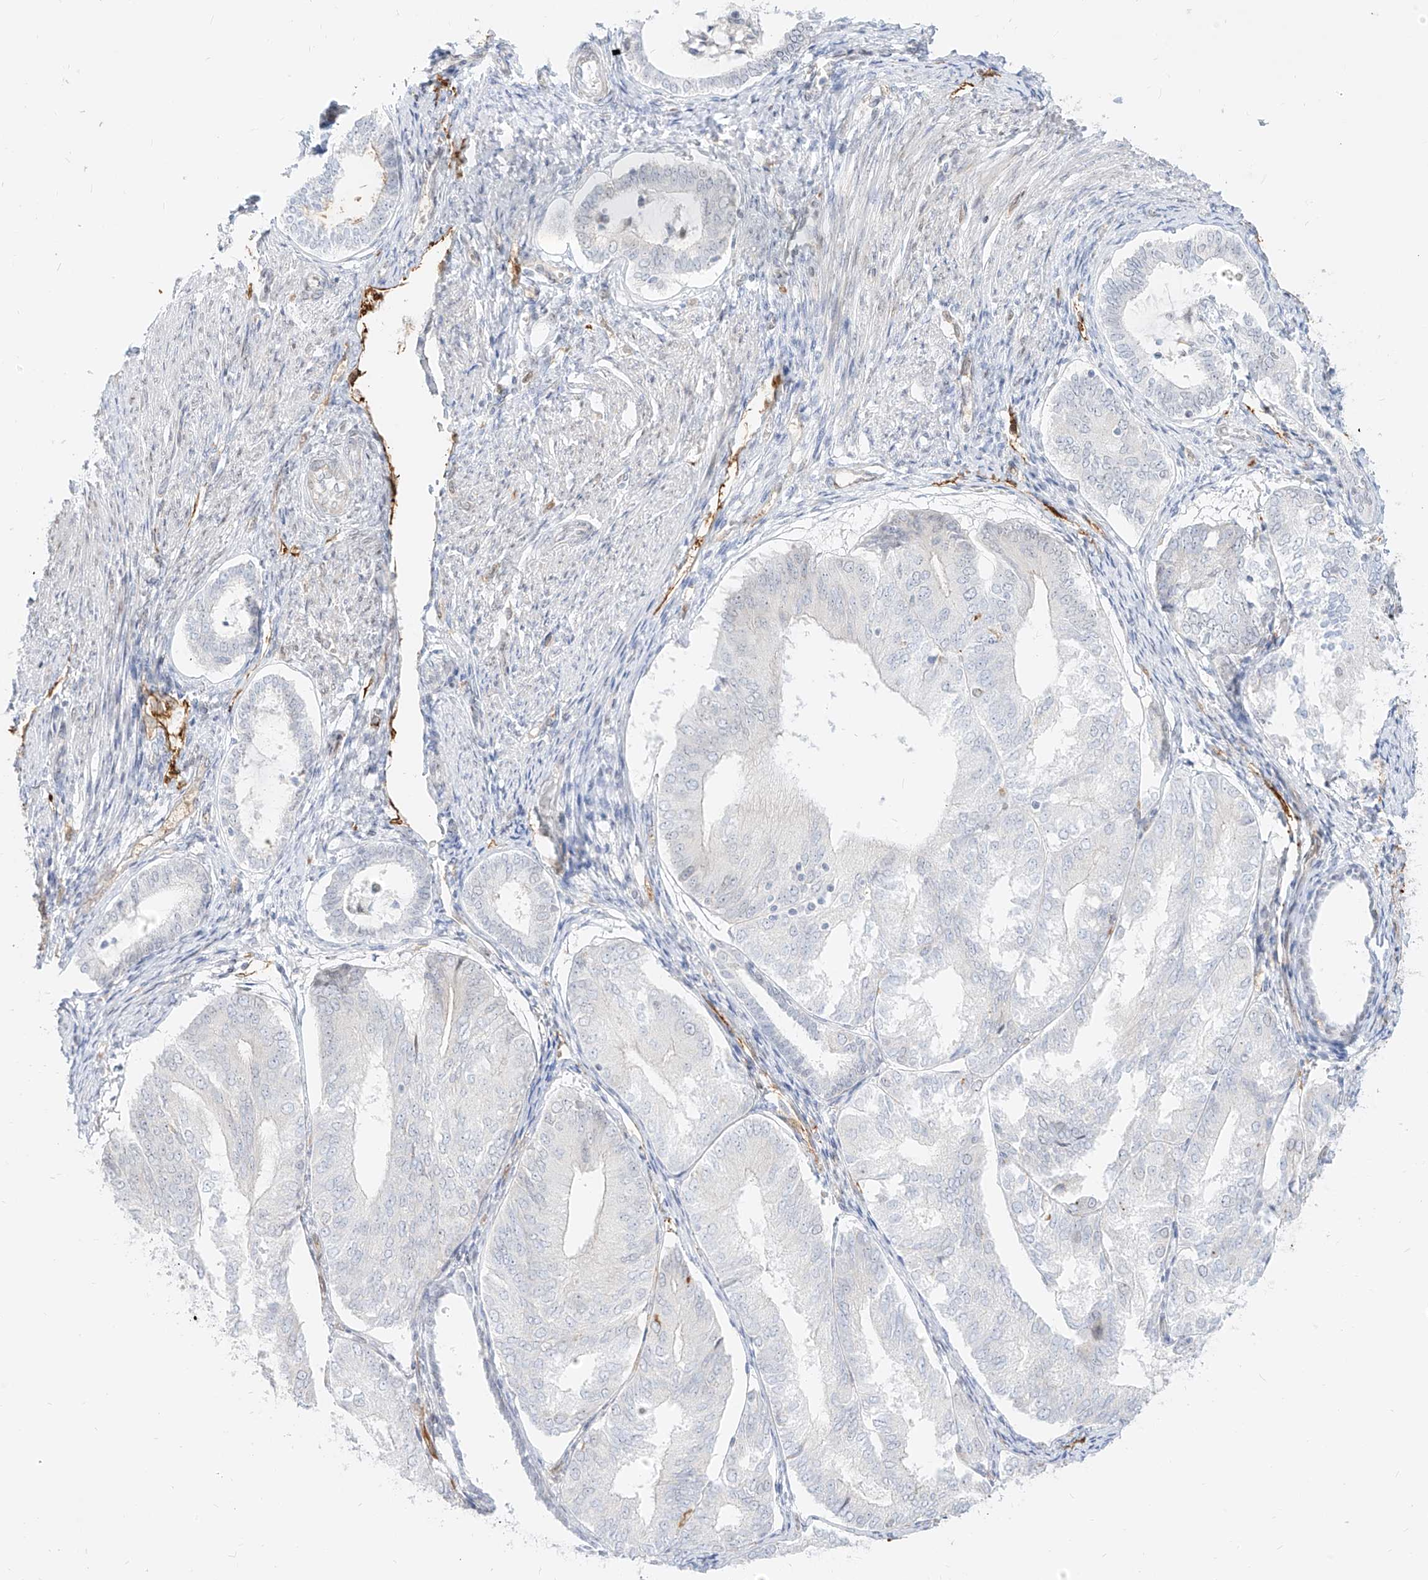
{"staining": {"intensity": "negative", "quantity": "none", "location": "none"}, "tissue": "endometrial cancer", "cell_type": "Tumor cells", "image_type": "cancer", "snomed": [{"axis": "morphology", "description": "Adenocarcinoma, NOS"}, {"axis": "topography", "description": "Endometrium"}], "caption": "Tumor cells show no significant expression in adenocarcinoma (endometrial).", "gene": "NHSL1", "patient": {"sex": "female", "age": 81}}